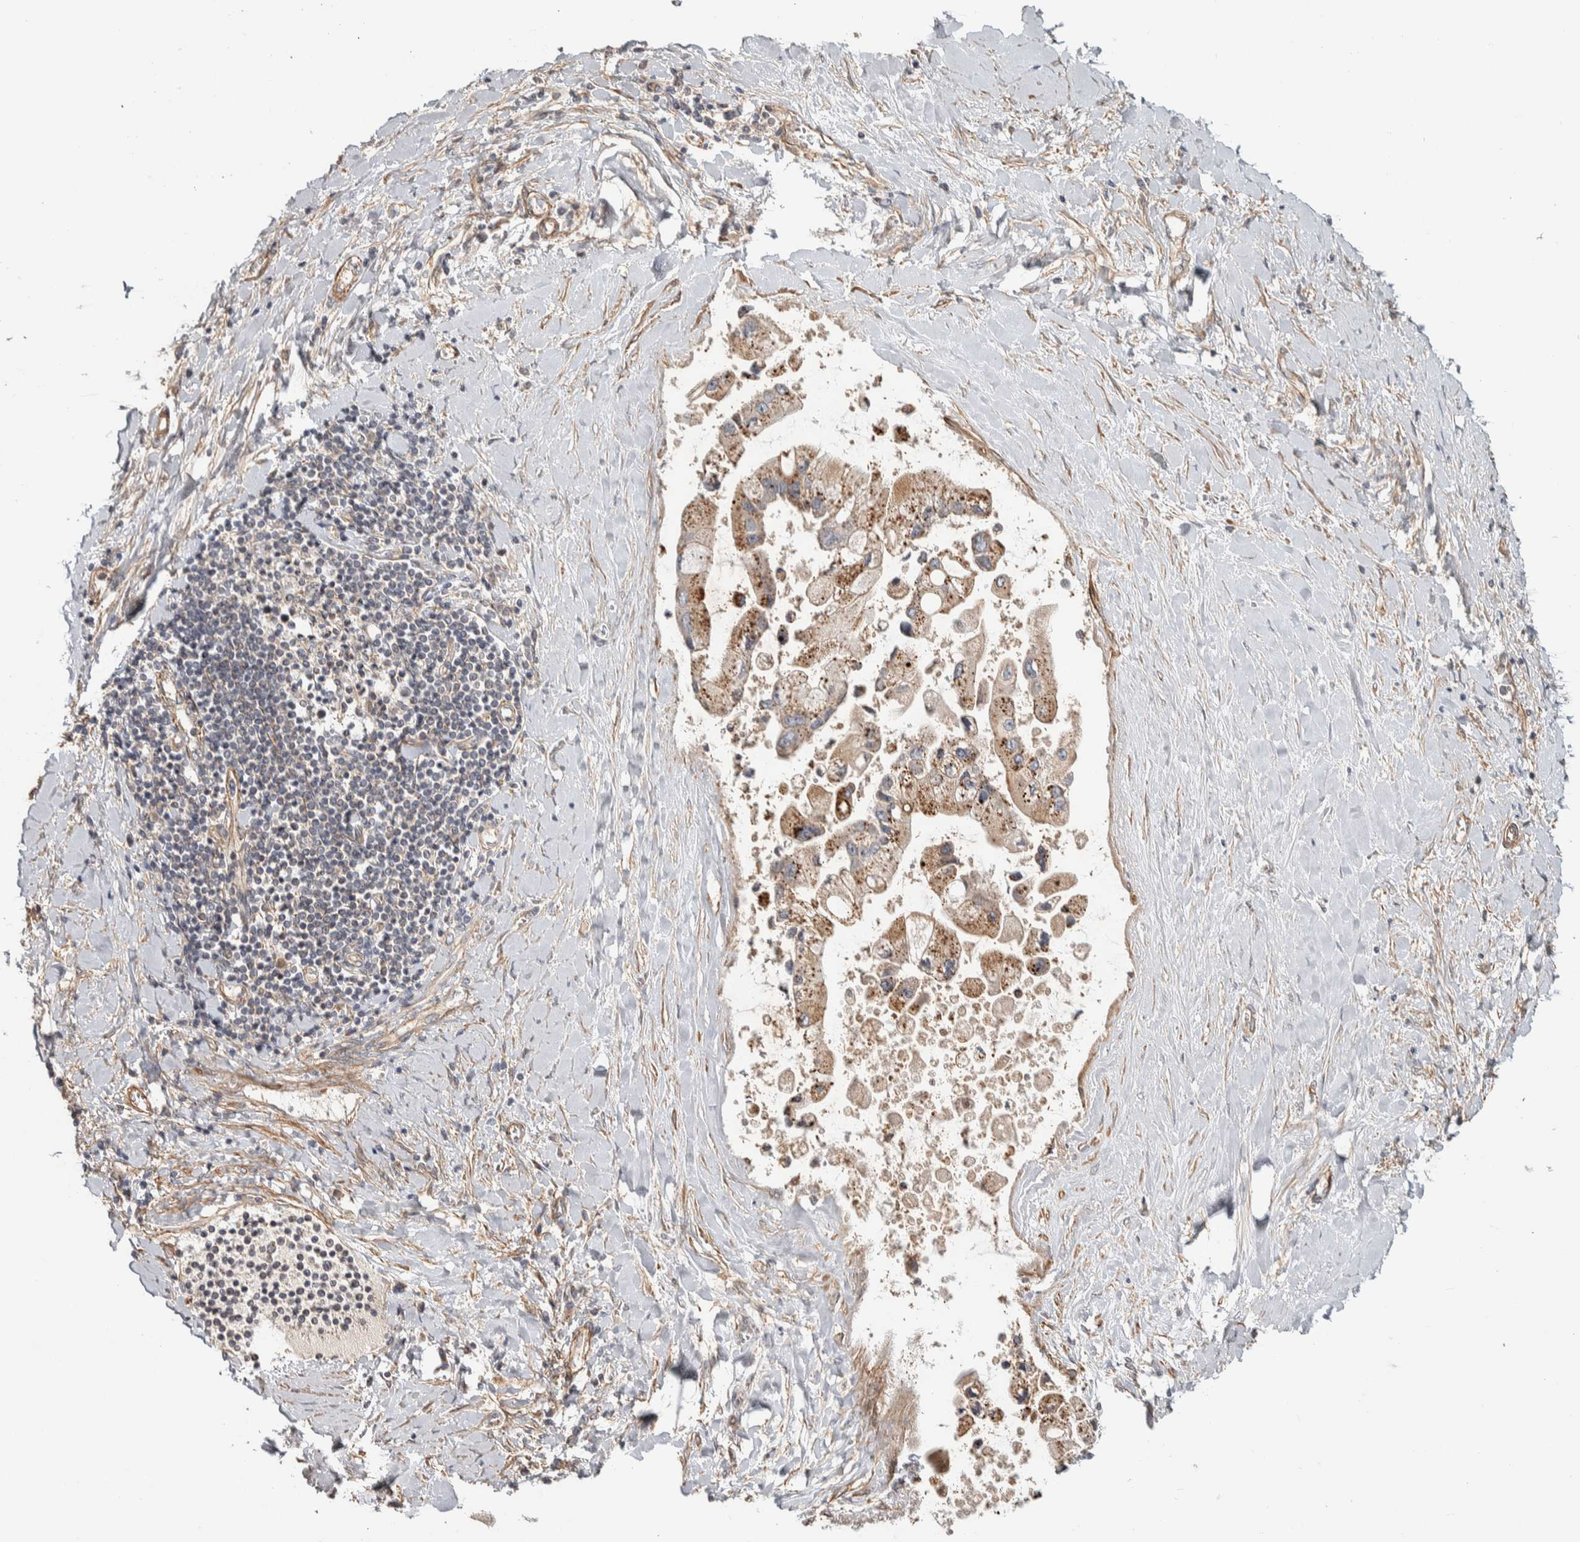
{"staining": {"intensity": "moderate", "quantity": ">75%", "location": "cytoplasmic/membranous"}, "tissue": "liver cancer", "cell_type": "Tumor cells", "image_type": "cancer", "snomed": [{"axis": "morphology", "description": "Cholangiocarcinoma"}, {"axis": "topography", "description": "Liver"}], "caption": "The histopathology image shows staining of liver cancer (cholangiocarcinoma), revealing moderate cytoplasmic/membranous protein positivity (brown color) within tumor cells.", "gene": "CHMP4C", "patient": {"sex": "male", "age": 50}}